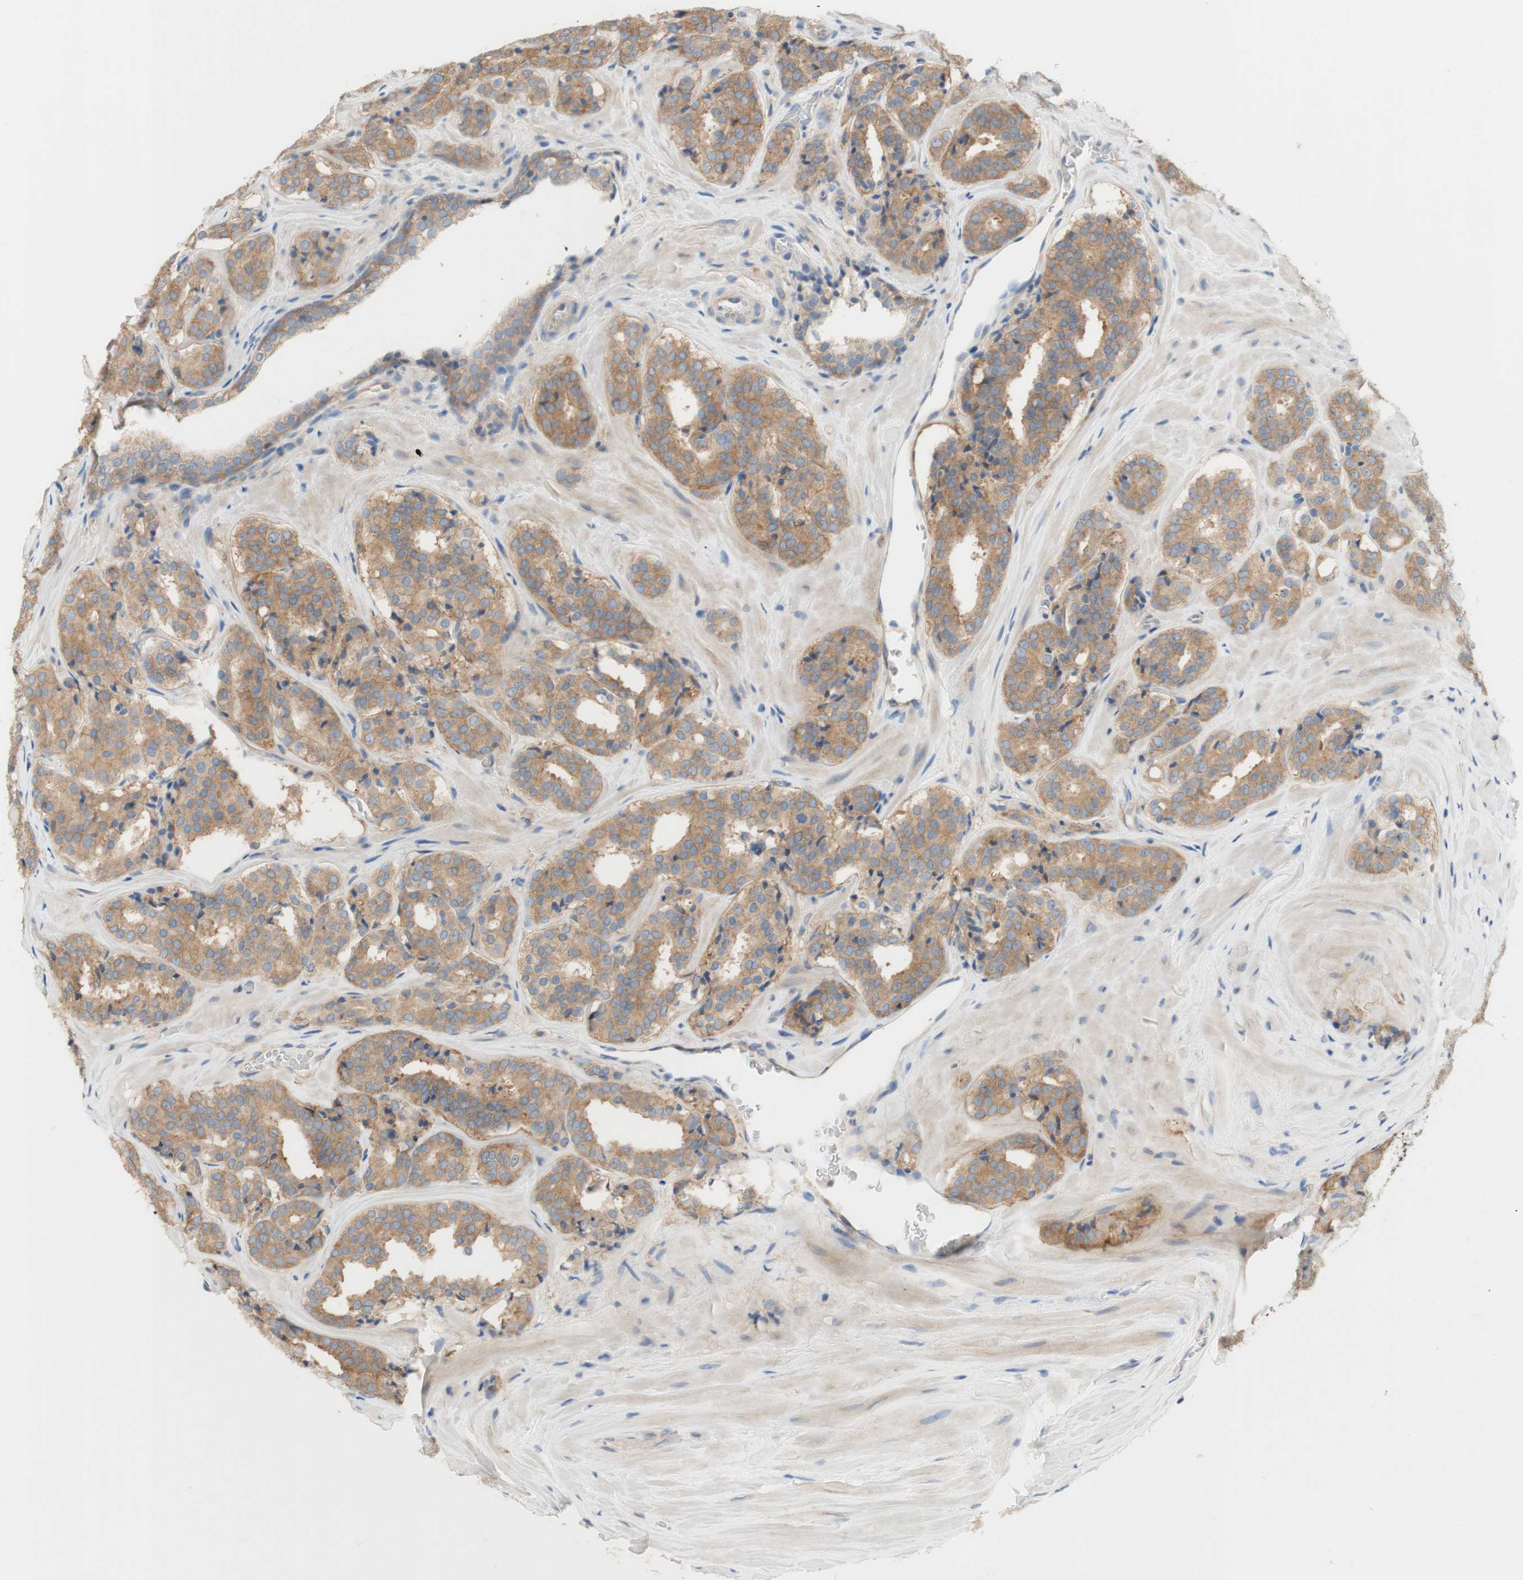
{"staining": {"intensity": "weak", "quantity": ">75%", "location": "cytoplasmic/membranous"}, "tissue": "prostate cancer", "cell_type": "Tumor cells", "image_type": "cancer", "snomed": [{"axis": "morphology", "description": "Adenocarcinoma, High grade"}, {"axis": "topography", "description": "Prostate"}], "caption": "This micrograph reveals IHC staining of human prostate high-grade adenocarcinoma, with low weak cytoplasmic/membranous positivity in approximately >75% of tumor cells.", "gene": "ATP2B1", "patient": {"sex": "male", "age": 60}}